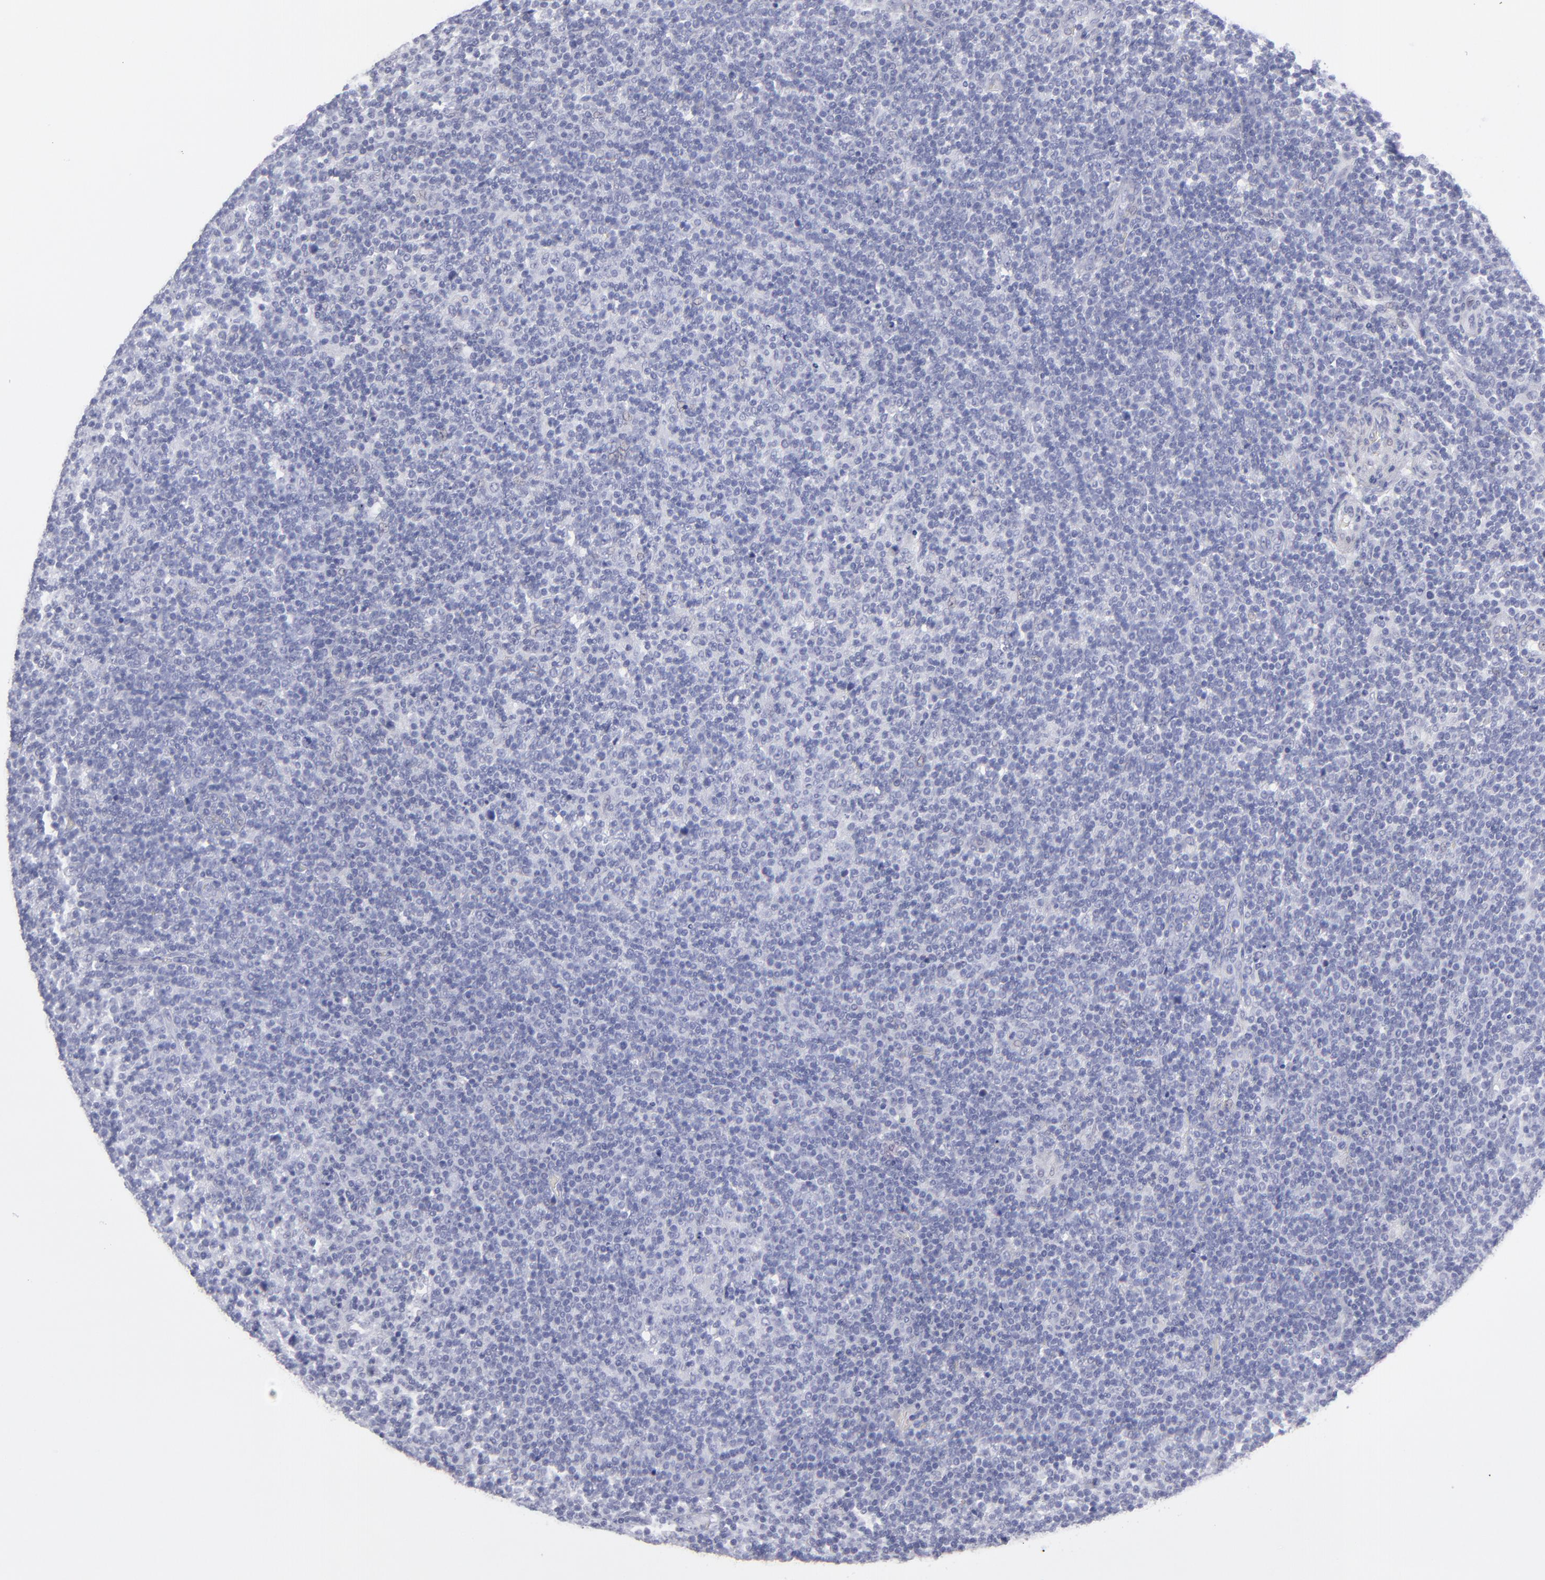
{"staining": {"intensity": "negative", "quantity": "none", "location": "none"}, "tissue": "lymphoma", "cell_type": "Tumor cells", "image_type": "cancer", "snomed": [{"axis": "morphology", "description": "Malignant lymphoma, non-Hodgkin's type, Low grade"}, {"axis": "topography", "description": "Lymph node"}], "caption": "Histopathology image shows no protein positivity in tumor cells of lymphoma tissue.", "gene": "ALDOB", "patient": {"sex": "male", "age": 70}}